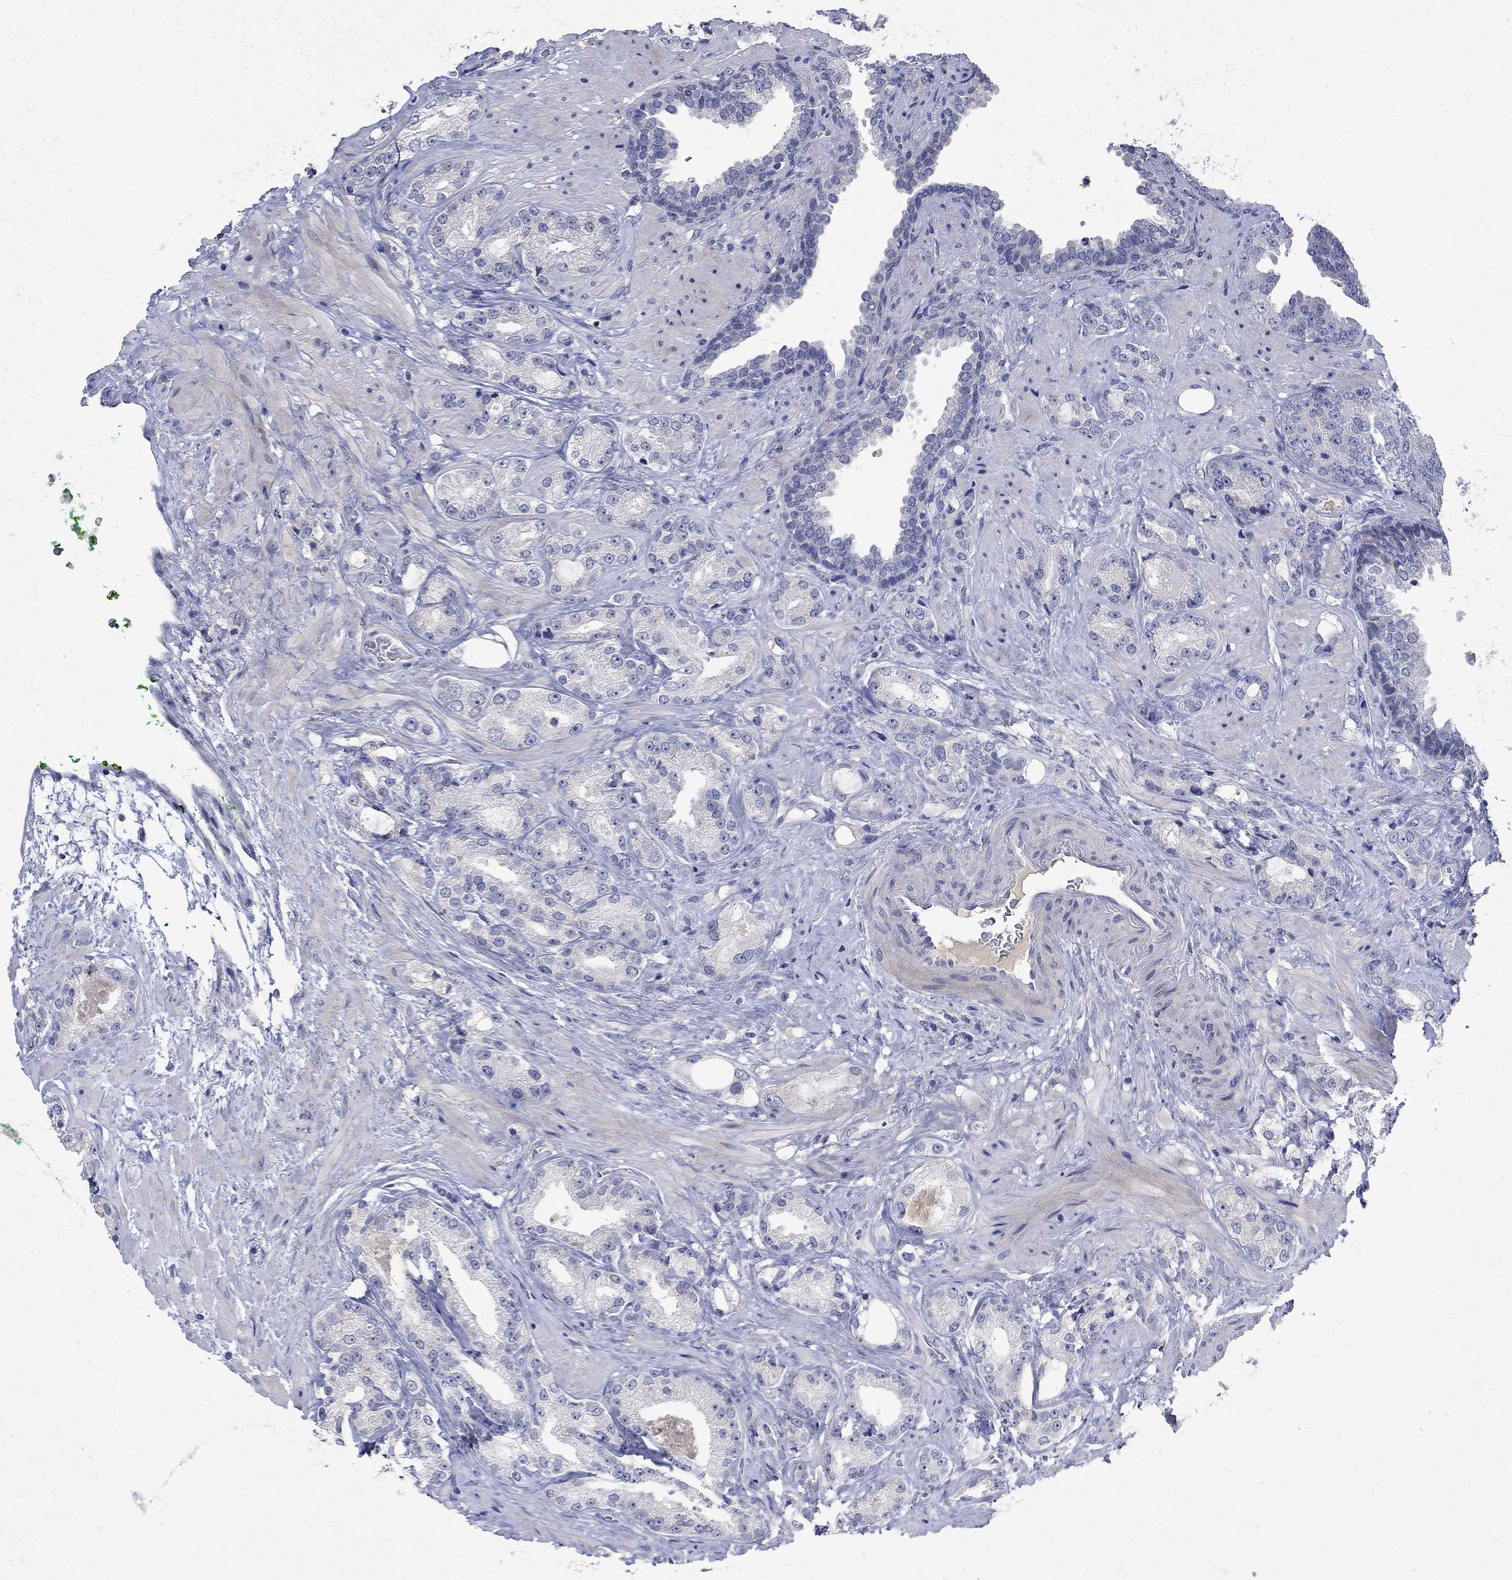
{"staining": {"intensity": "negative", "quantity": "none", "location": "none"}, "tissue": "prostate cancer", "cell_type": "Tumor cells", "image_type": "cancer", "snomed": [{"axis": "morphology", "description": "Adenocarcinoma, Low grade"}, {"axis": "topography", "description": "Prostate"}], "caption": "Tumor cells show no significant protein expression in prostate cancer. The staining is performed using DAB (3,3'-diaminobenzidine) brown chromogen with nuclei counter-stained in using hematoxylin.", "gene": "TMEM169", "patient": {"sex": "male", "age": 68}}